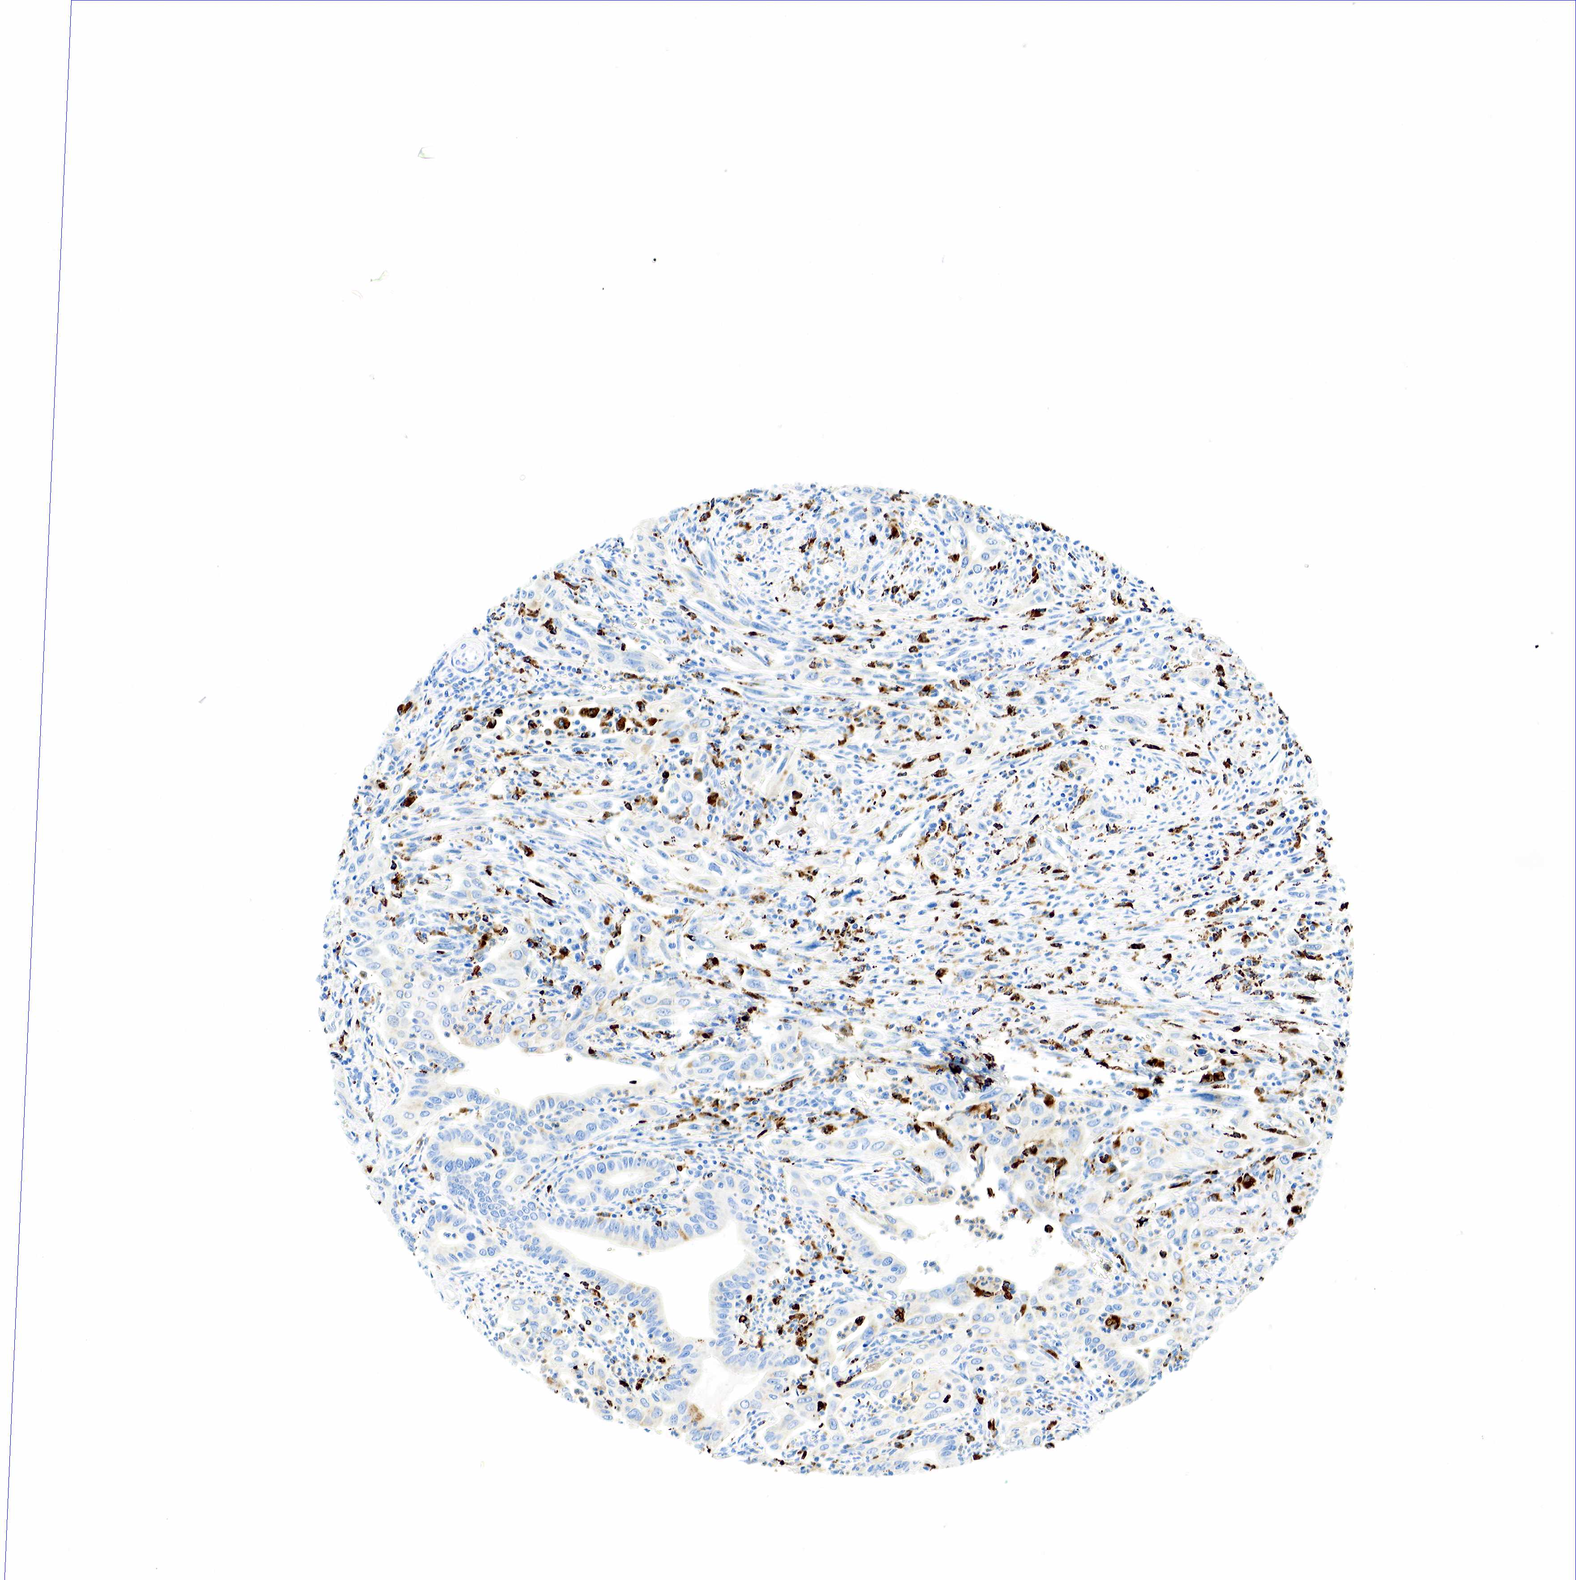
{"staining": {"intensity": "negative", "quantity": "none", "location": "none"}, "tissue": "cervical cancer", "cell_type": "Tumor cells", "image_type": "cancer", "snomed": [{"axis": "morphology", "description": "Normal tissue, NOS"}, {"axis": "morphology", "description": "Adenocarcinoma, NOS"}, {"axis": "topography", "description": "Cervix"}], "caption": "IHC photomicrograph of cervical cancer stained for a protein (brown), which exhibits no positivity in tumor cells. The staining was performed using DAB to visualize the protein expression in brown, while the nuclei were stained in blue with hematoxylin (Magnification: 20x).", "gene": "CD68", "patient": {"sex": "female", "age": 34}}